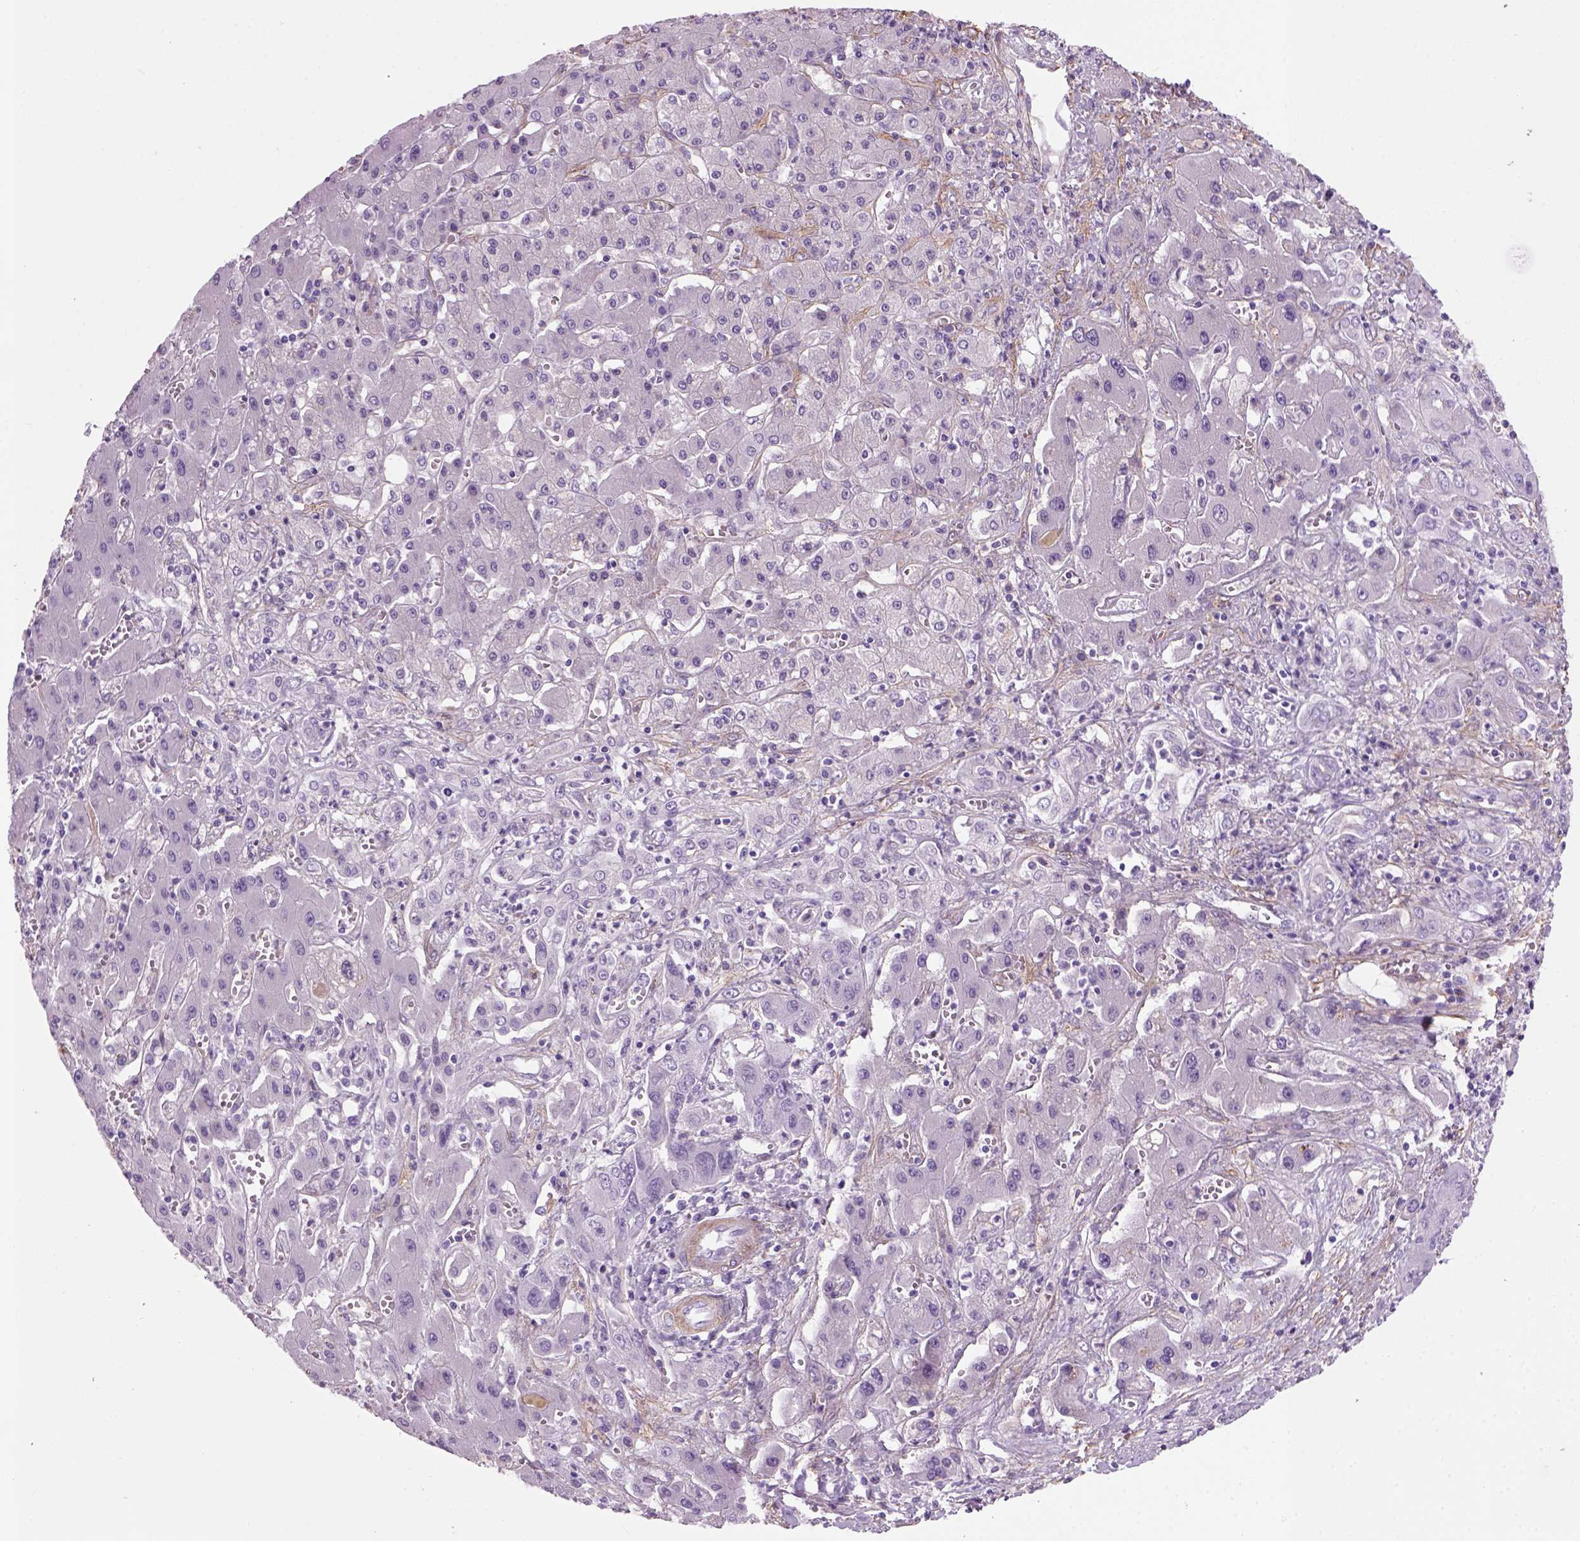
{"staining": {"intensity": "negative", "quantity": "none", "location": "none"}, "tissue": "liver cancer", "cell_type": "Tumor cells", "image_type": "cancer", "snomed": [{"axis": "morphology", "description": "Cholangiocarcinoma"}, {"axis": "topography", "description": "Liver"}], "caption": "This is an immunohistochemistry photomicrograph of human liver cancer (cholangiocarcinoma). There is no staining in tumor cells.", "gene": "FAM161A", "patient": {"sex": "male", "age": 67}}